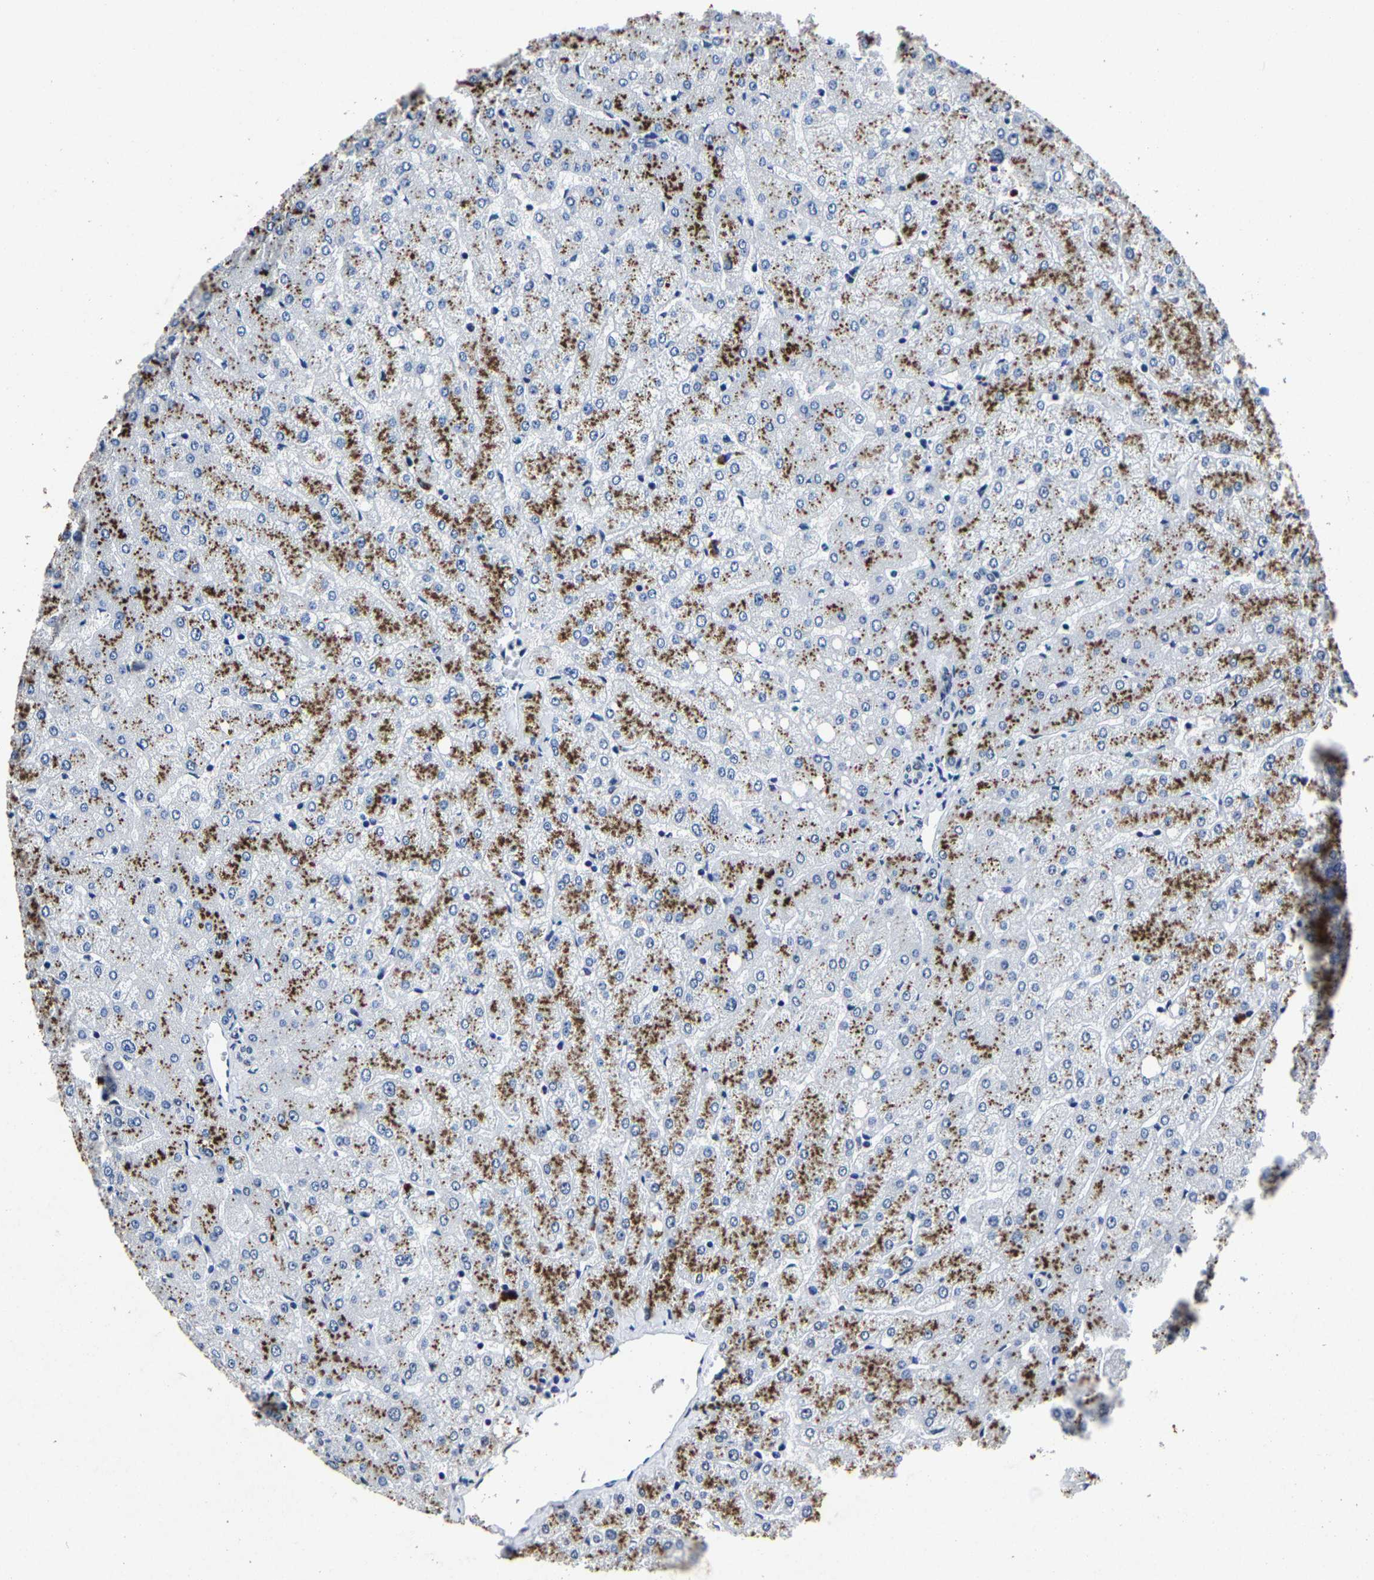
{"staining": {"intensity": "negative", "quantity": "none", "location": "none"}, "tissue": "liver", "cell_type": "Cholangiocytes", "image_type": "normal", "snomed": [{"axis": "morphology", "description": "Normal tissue, NOS"}, {"axis": "topography", "description": "Liver"}], "caption": "Image shows no significant protein expression in cholangiocytes of benign liver. (Stains: DAB (3,3'-diaminobenzidine) immunohistochemistry with hematoxylin counter stain, Microscopy: brightfield microscopy at high magnification).", "gene": "RBM45", "patient": {"sex": "female", "age": 54}}